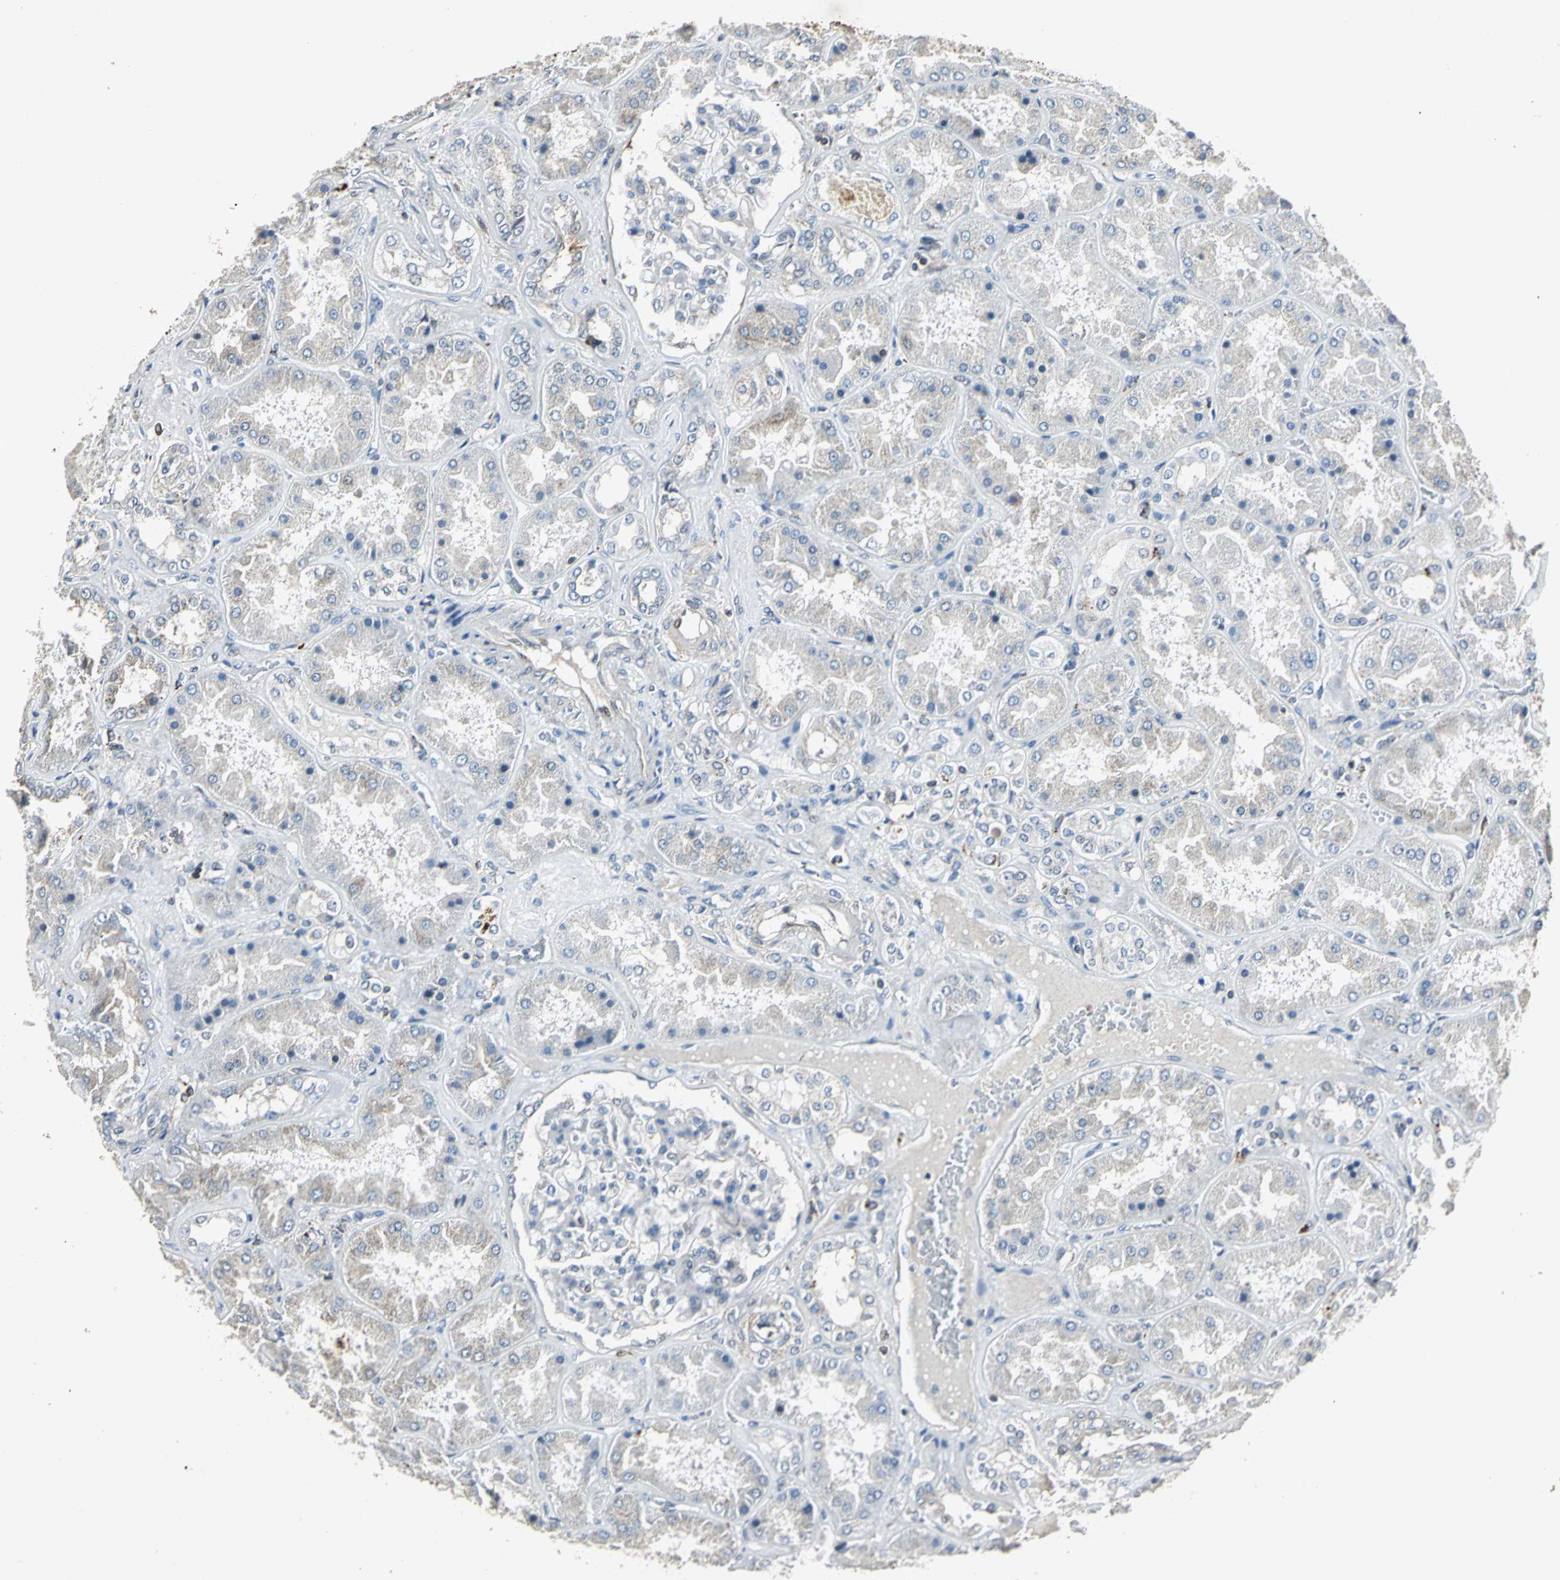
{"staining": {"intensity": "negative", "quantity": "none", "location": "none"}, "tissue": "kidney", "cell_type": "Cells in glomeruli", "image_type": "normal", "snomed": [{"axis": "morphology", "description": "Normal tissue, NOS"}, {"axis": "topography", "description": "Kidney"}], "caption": "Image shows no significant protein expression in cells in glomeruli of benign kidney. (Stains: DAB IHC with hematoxylin counter stain, Microscopy: brightfield microscopy at high magnification).", "gene": "DNAJB4", "patient": {"sex": "female", "age": 56}}